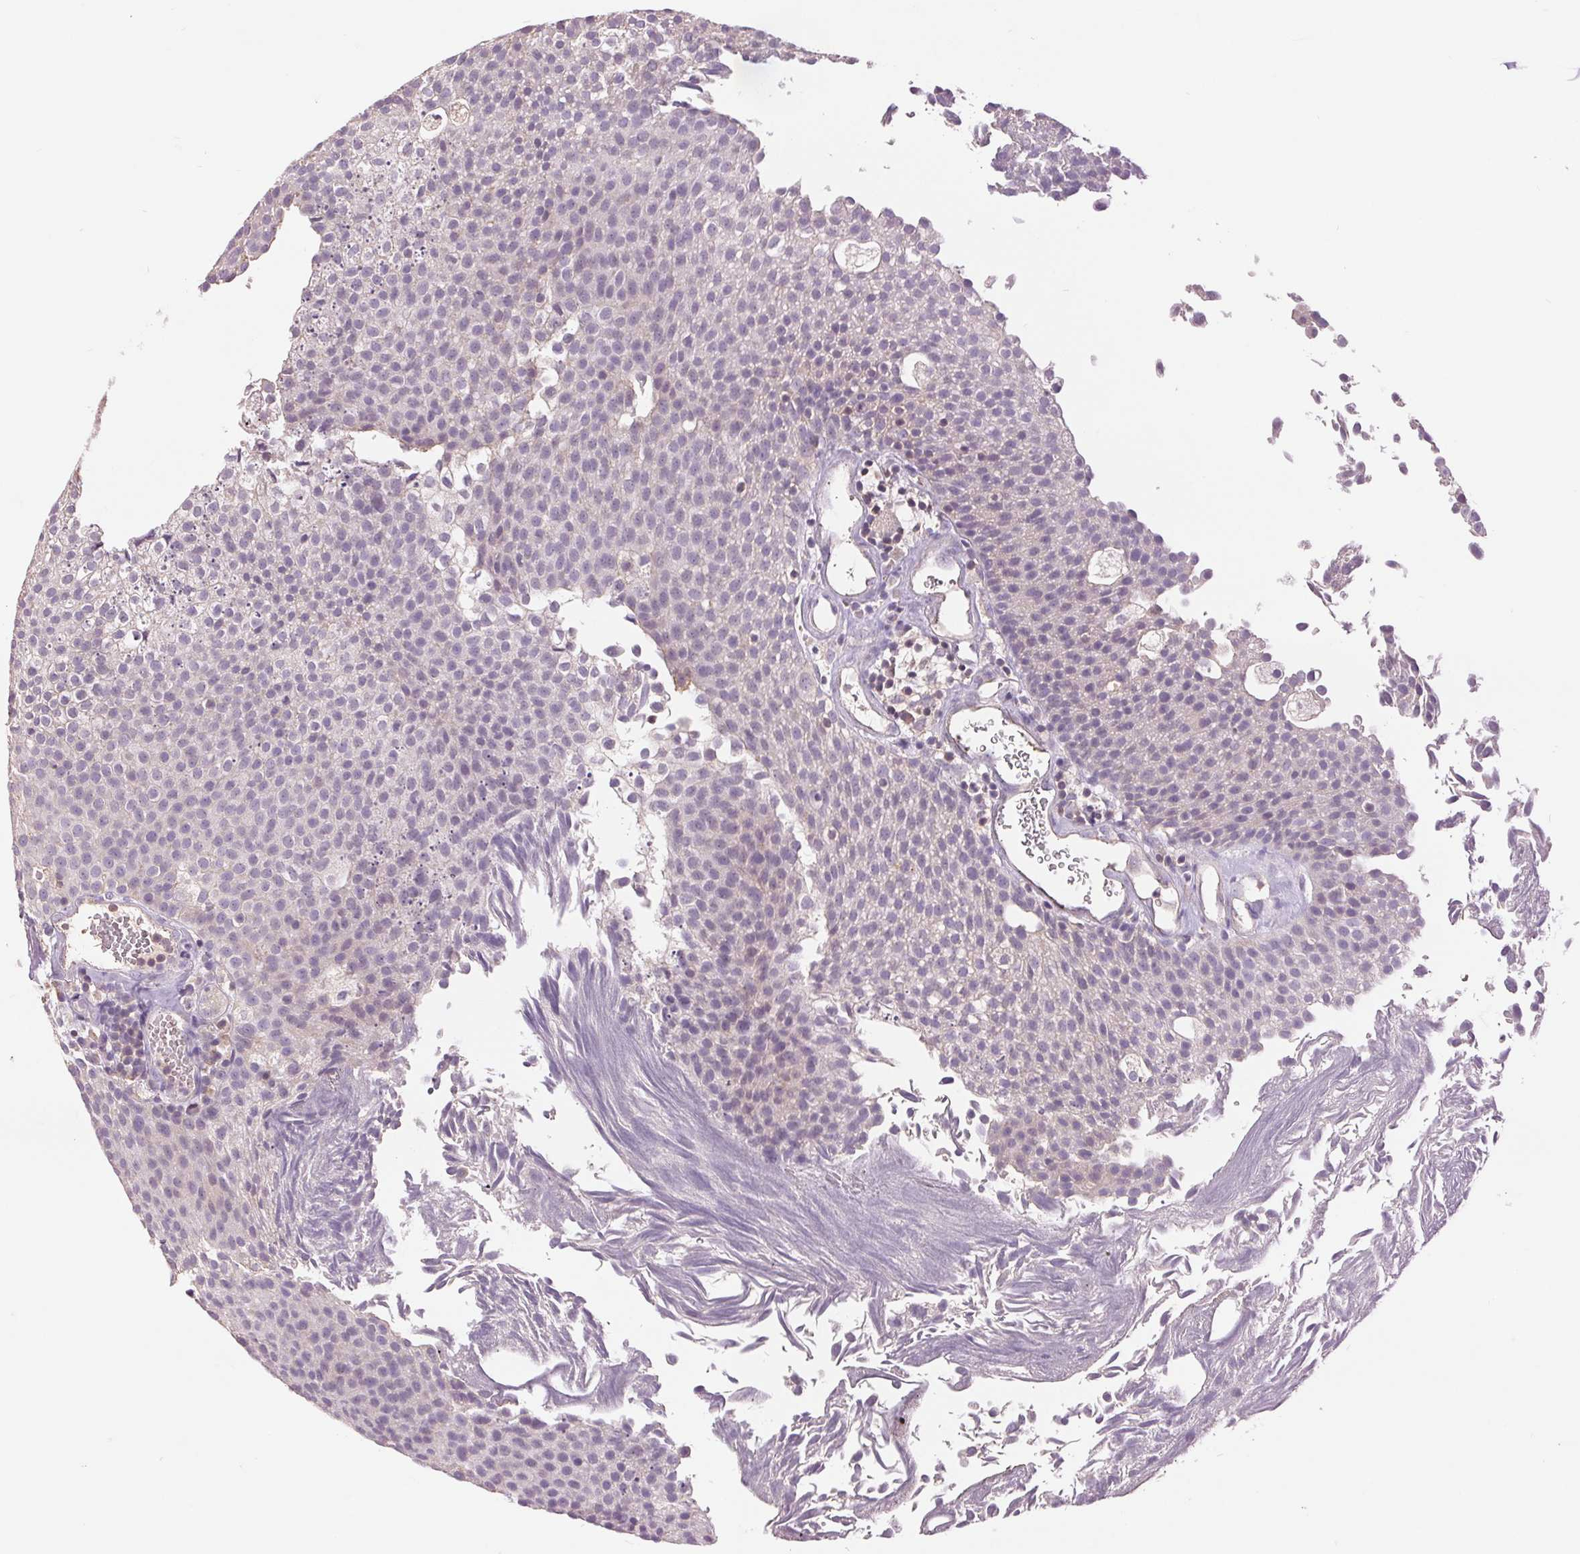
{"staining": {"intensity": "negative", "quantity": "none", "location": "none"}, "tissue": "urothelial cancer", "cell_type": "Tumor cells", "image_type": "cancer", "snomed": [{"axis": "morphology", "description": "Urothelial carcinoma, Low grade"}, {"axis": "topography", "description": "Urinary bladder"}], "caption": "High magnification brightfield microscopy of low-grade urothelial carcinoma stained with DAB (3,3'-diaminobenzidine) (brown) and counterstained with hematoxylin (blue): tumor cells show no significant staining.", "gene": "FXYD4", "patient": {"sex": "female", "age": 79}}